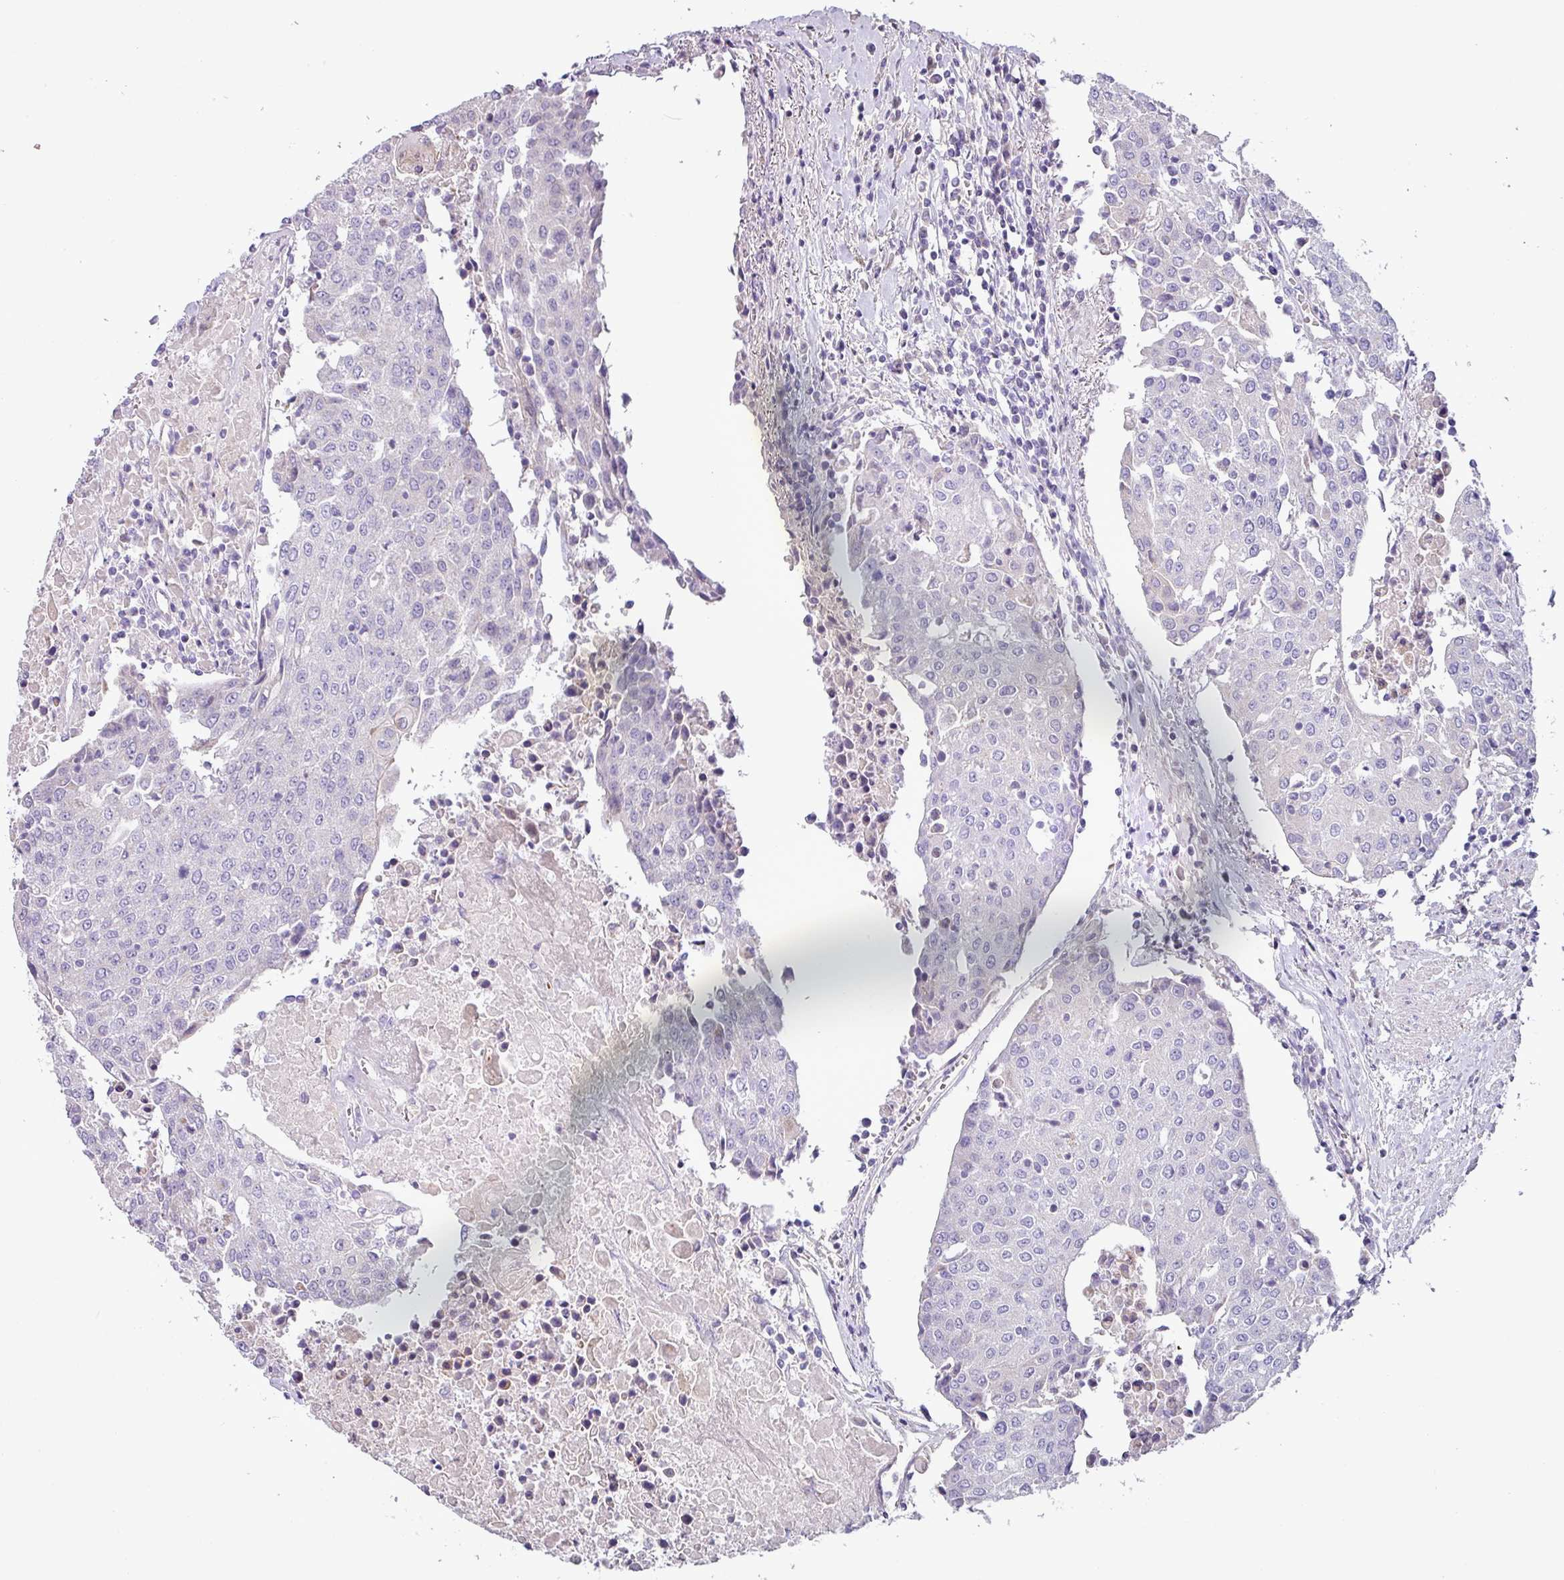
{"staining": {"intensity": "negative", "quantity": "none", "location": "none"}, "tissue": "urothelial cancer", "cell_type": "Tumor cells", "image_type": "cancer", "snomed": [{"axis": "morphology", "description": "Urothelial carcinoma, High grade"}, {"axis": "topography", "description": "Urinary bladder"}], "caption": "There is no significant expression in tumor cells of urothelial cancer.", "gene": "RGS16", "patient": {"sex": "female", "age": 85}}